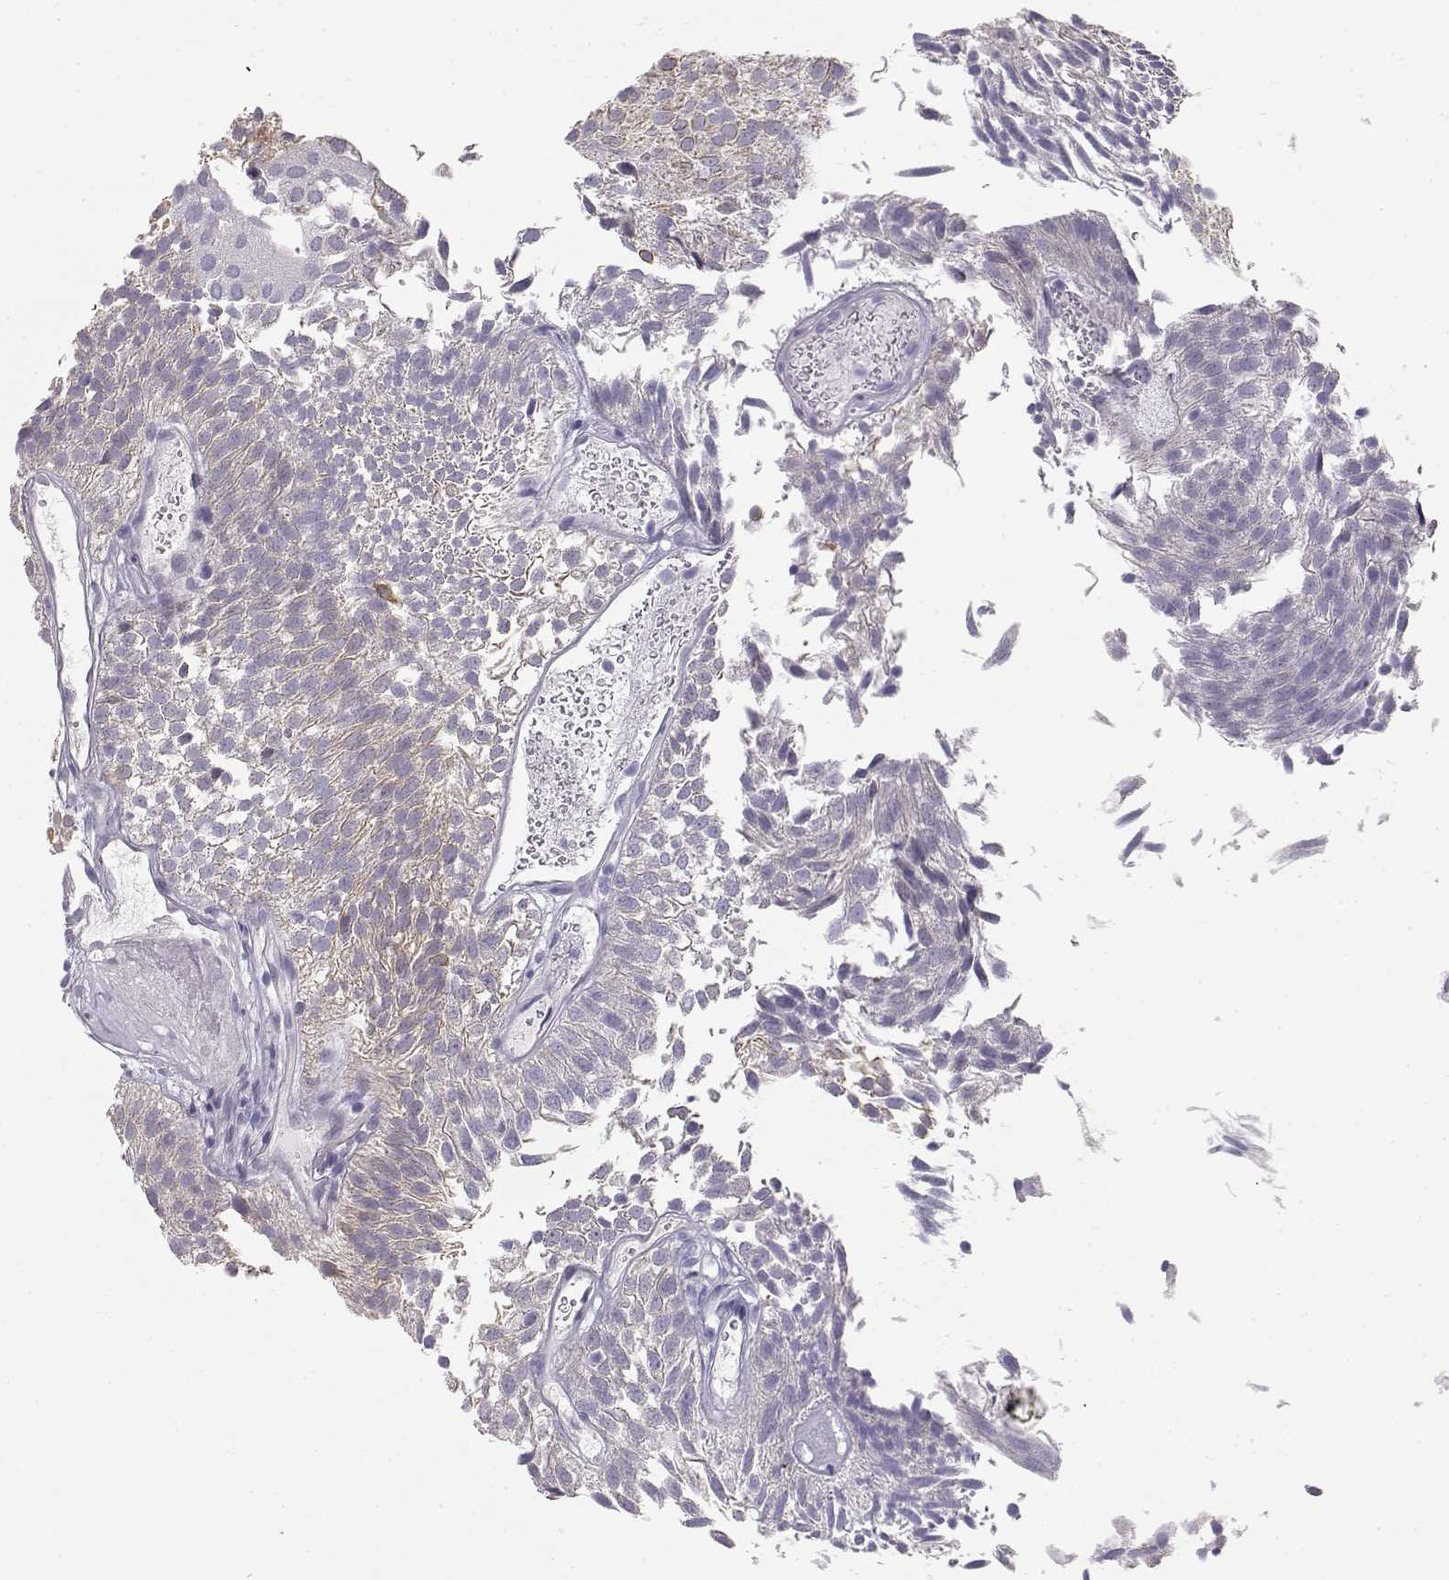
{"staining": {"intensity": "negative", "quantity": "none", "location": "none"}, "tissue": "urothelial cancer", "cell_type": "Tumor cells", "image_type": "cancer", "snomed": [{"axis": "morphology", "description": "Urothelial carcinoma, Low grade"}, {"axis": "topography", "description": "Urinary bladder"}], "caption": "High magnification brightfield microscopy of urothelial carcinoma (low-grade) stained with DAB (3,3'-diaminobenzidine) (brown) and counterstained with hematoxylin (blue): tumor cells show no significant staining. (Brightfield microscopy of DAB immunohistochemistry (IHC) at high magnification).", "gene": "NUTM1", "patient": {"sex": "male", "age": 52}}